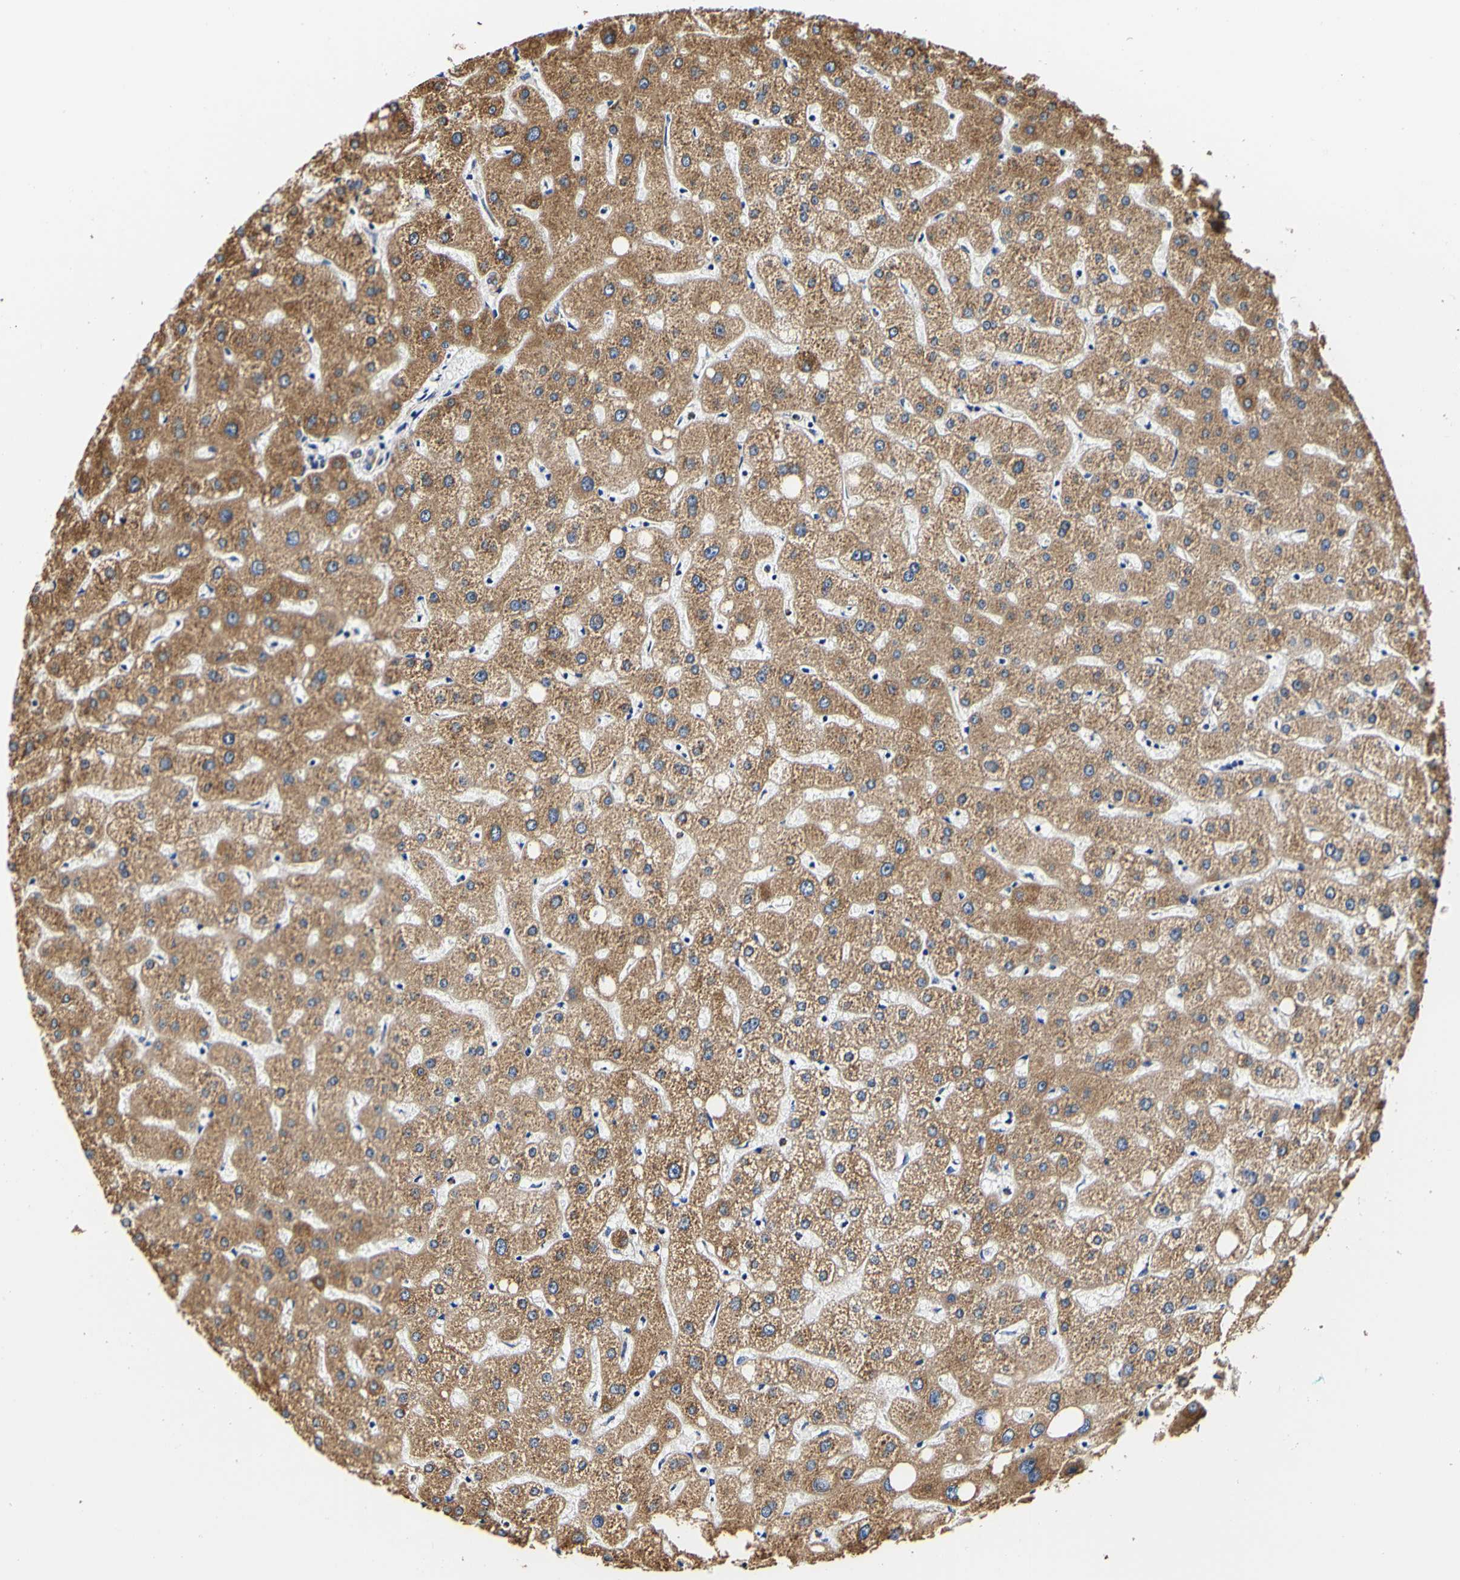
{"staining": {"intensity": "moderate", "quantity": "<25%", "location": "cytoplasmic/membranous"}, "tissue": "liver", "cell_type": "Cholangiocytes", "image_type": "normal", "snomed": [{"axis": "morphology", "description": "Normal tissue, NOS"}, {"axis": "topography", "description": "Liver"}], "caption": "High-magnification brightfield microscopy of normal liver stained with DAB (3,3'-diaminobenzidine) (brown) and counterstained with hematoxylin (blue). cholangiocytes exhibit moderate cytoplasmic/membranous positivity is appreciated in approximately<25% of cells.", "gene": "P4HB", "patient": {"sex": "male", "age": 73}}